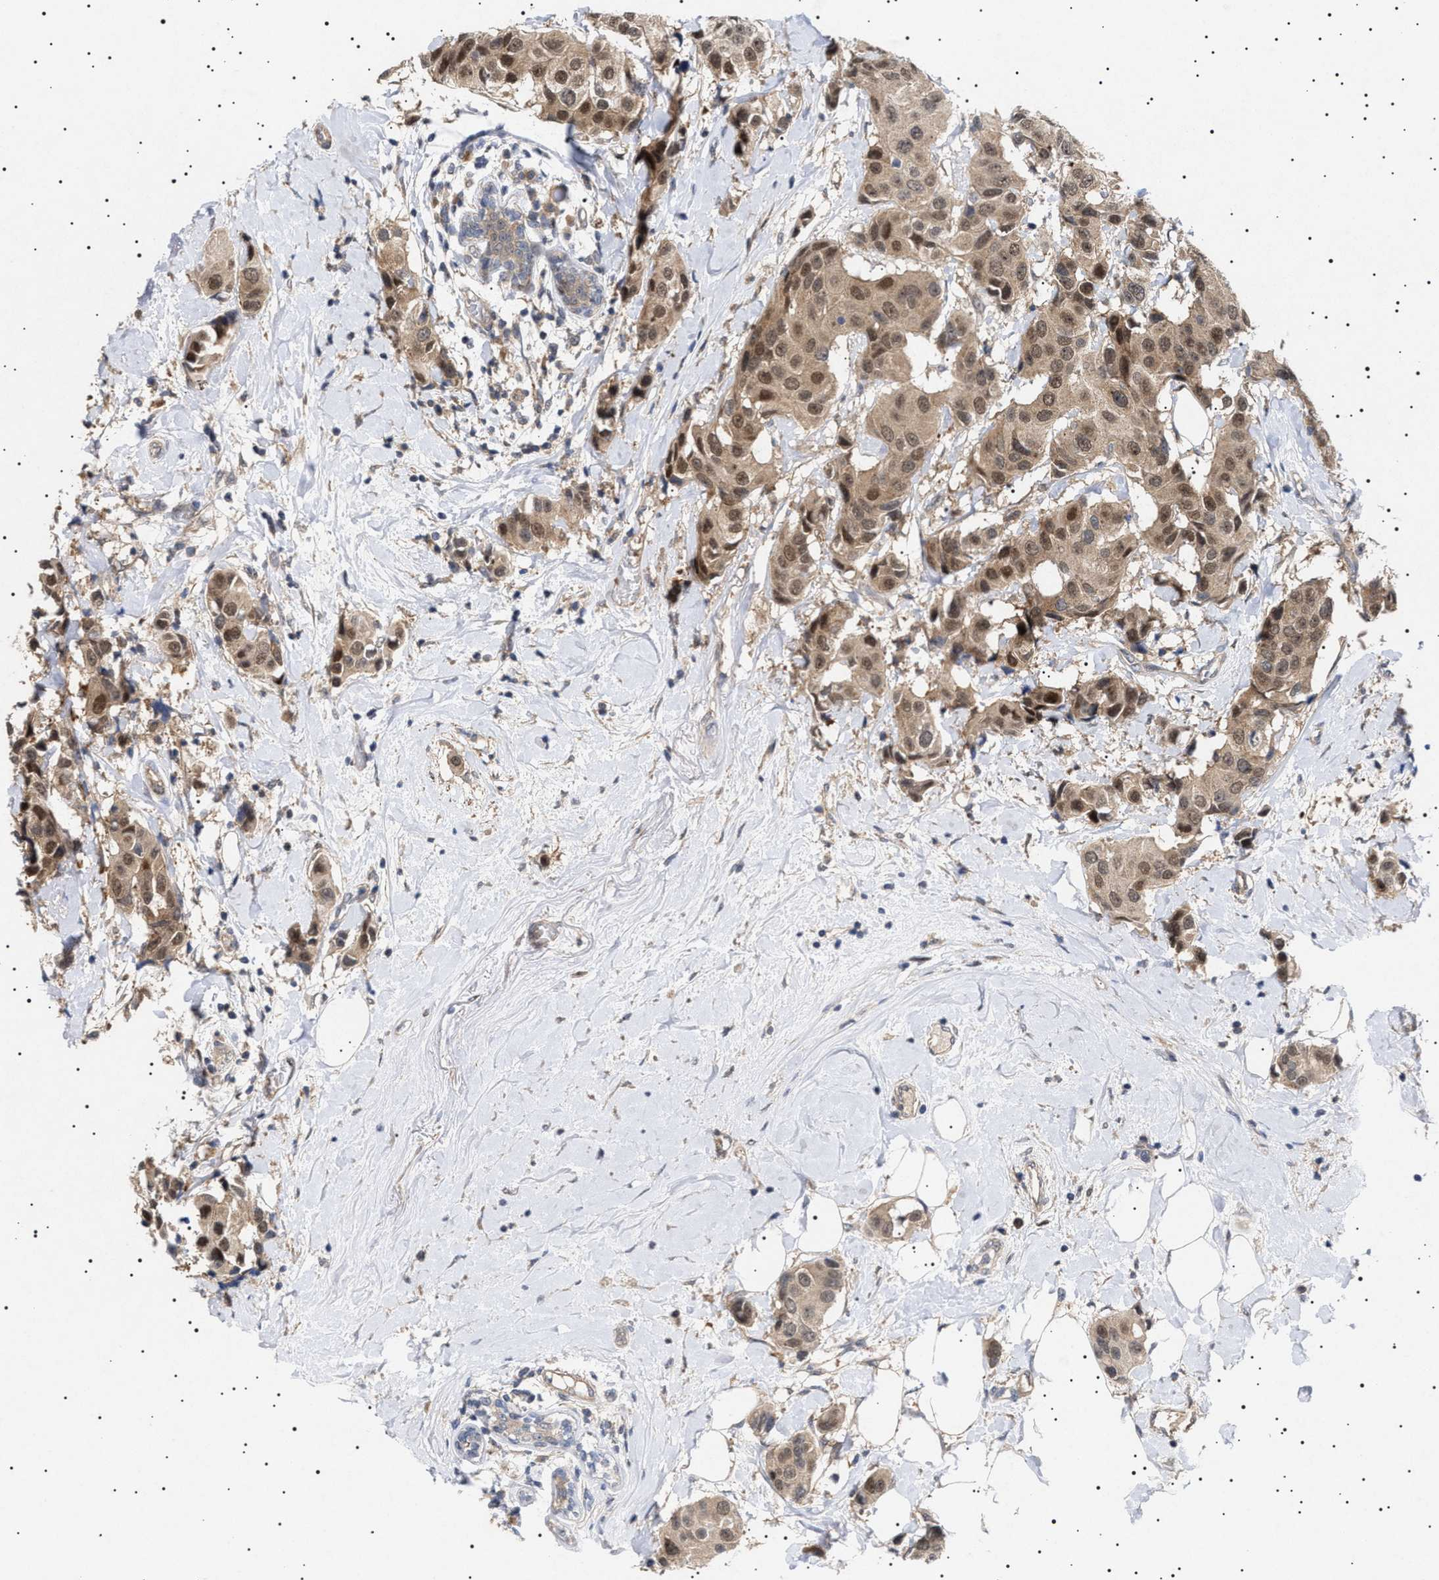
{"staining": {"intensity": "moderate", "quantity": ">75%", "location": "cytoplasmic/membranous,nuclear"}, "tissue": "breast cancer", "cell_type": "Tumor cells", "image_type": "cancer", "snomed": [{"axis": "morphology", "description": "Normal tissue, NOS"}, {"axis": "morphology", "description": "Duct carcinoma"}, {"axis": "topography", "description": "Breast"}], "caption": "The micrograph exhibits immunohistochemical staining of breast cancer. There is moderate cytoplasmic/membranous and nuclear staining is seen in approximately >75% of tumor cells.", "gene": "NPLOC4", "patient": {"sex": "female", "age": 39}}